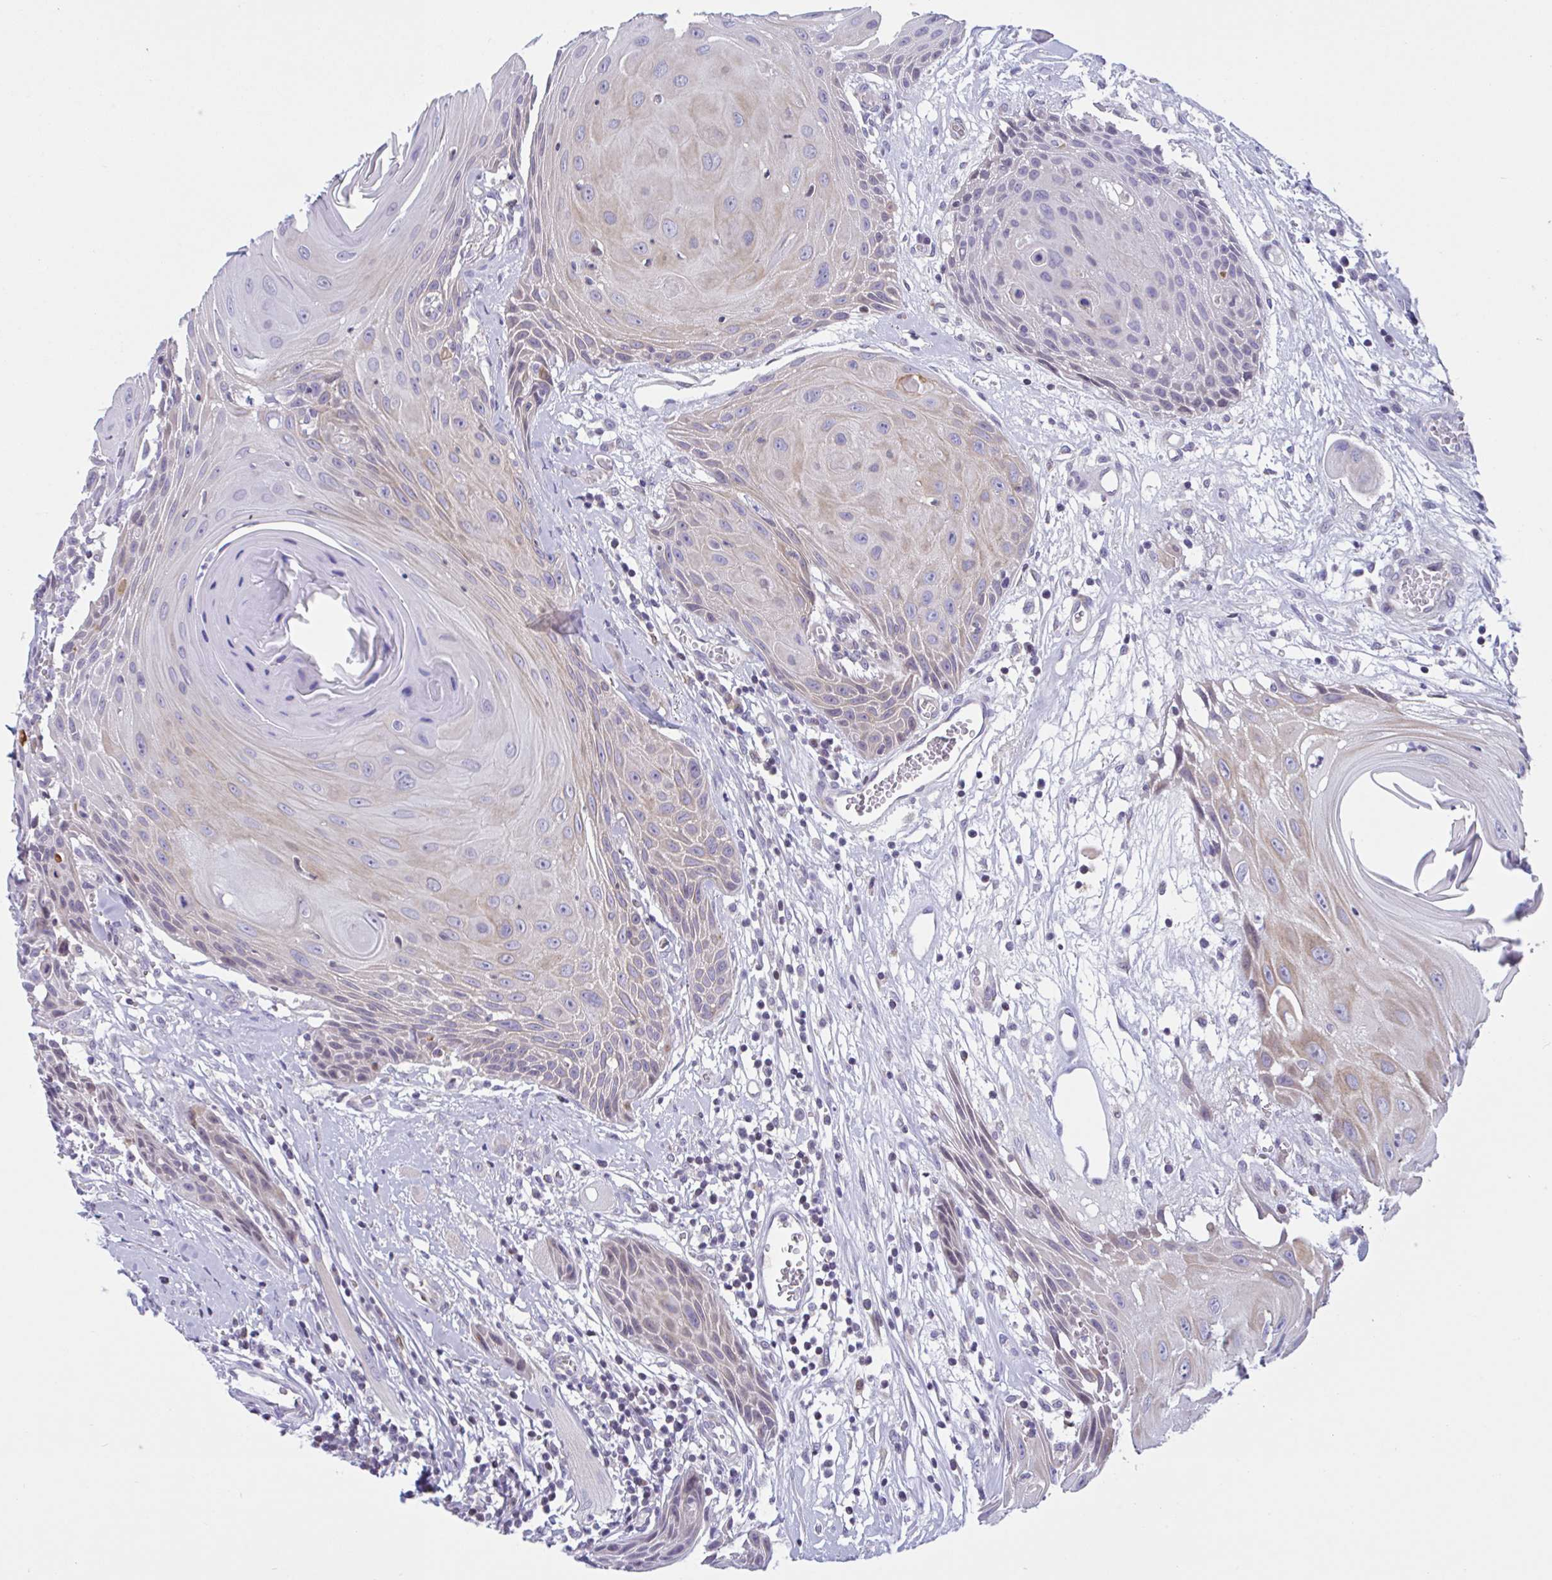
{"staining": {"intensity": "weak", "quantity": "<25%", "location": "cytoplasmic/membranous"}, "tissue": "head and neck cancer", "cell_type": "Tumor cells", "image_type": "cancer", "snomed": [{"axis": "morphology", "description": "Squamous cell carcinoma, NOS"}, {"axis": "topography", "description": "Oral tissue"}, {"axis": "topography", "description": "Head-Neck"}], "caption": "Protein analysis of head and neck cancer (squamous cell carcinoma) reveals no significant expression in tumor cells.", "gene": "SNX11", "patient": {"sex": "male", "age": 49}}